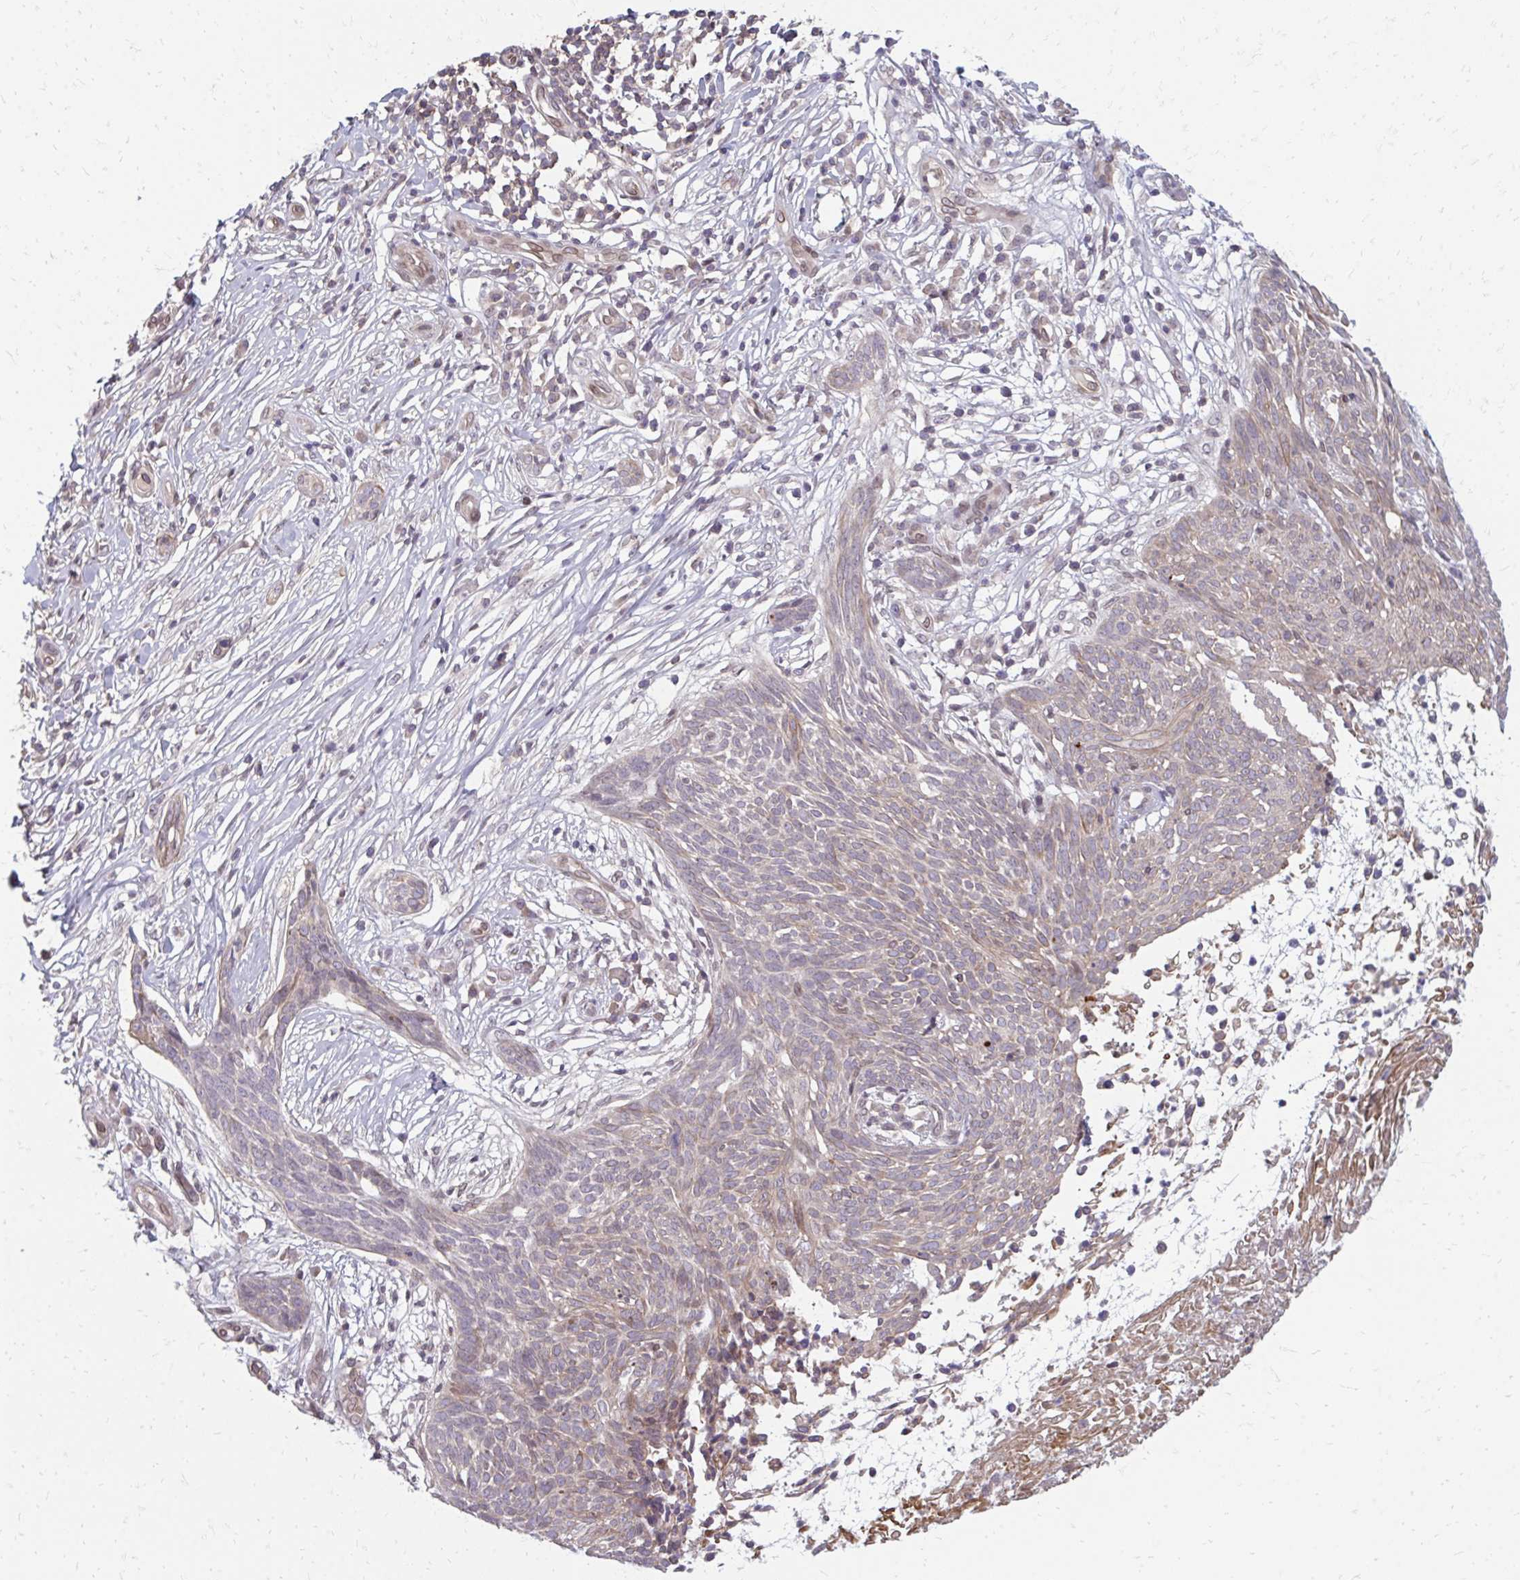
{"staining": {"intensity": "weak", "quantity": "25%-75%", "location": "cytoplasmic/membranous"}, "tissue": "skin cancer", "cell_type": "Tumor cells", "image_type": "cancer", "snomed": [{"axis": "morphology", "description": "Basal cell carcinoma"}, {"axis": "topography", "description": "Skin"}, {"axis": "topography", "description": "Skin, foot"}], "caption": "Skin cancer (basal cell carcinoma) stained with a brown dye displays weak cytoplasmic/membranous positive staining in about 25%-75% of tumor cells.", "gene": "GPC5", "patient": {"sex": "female", "age": 86}}